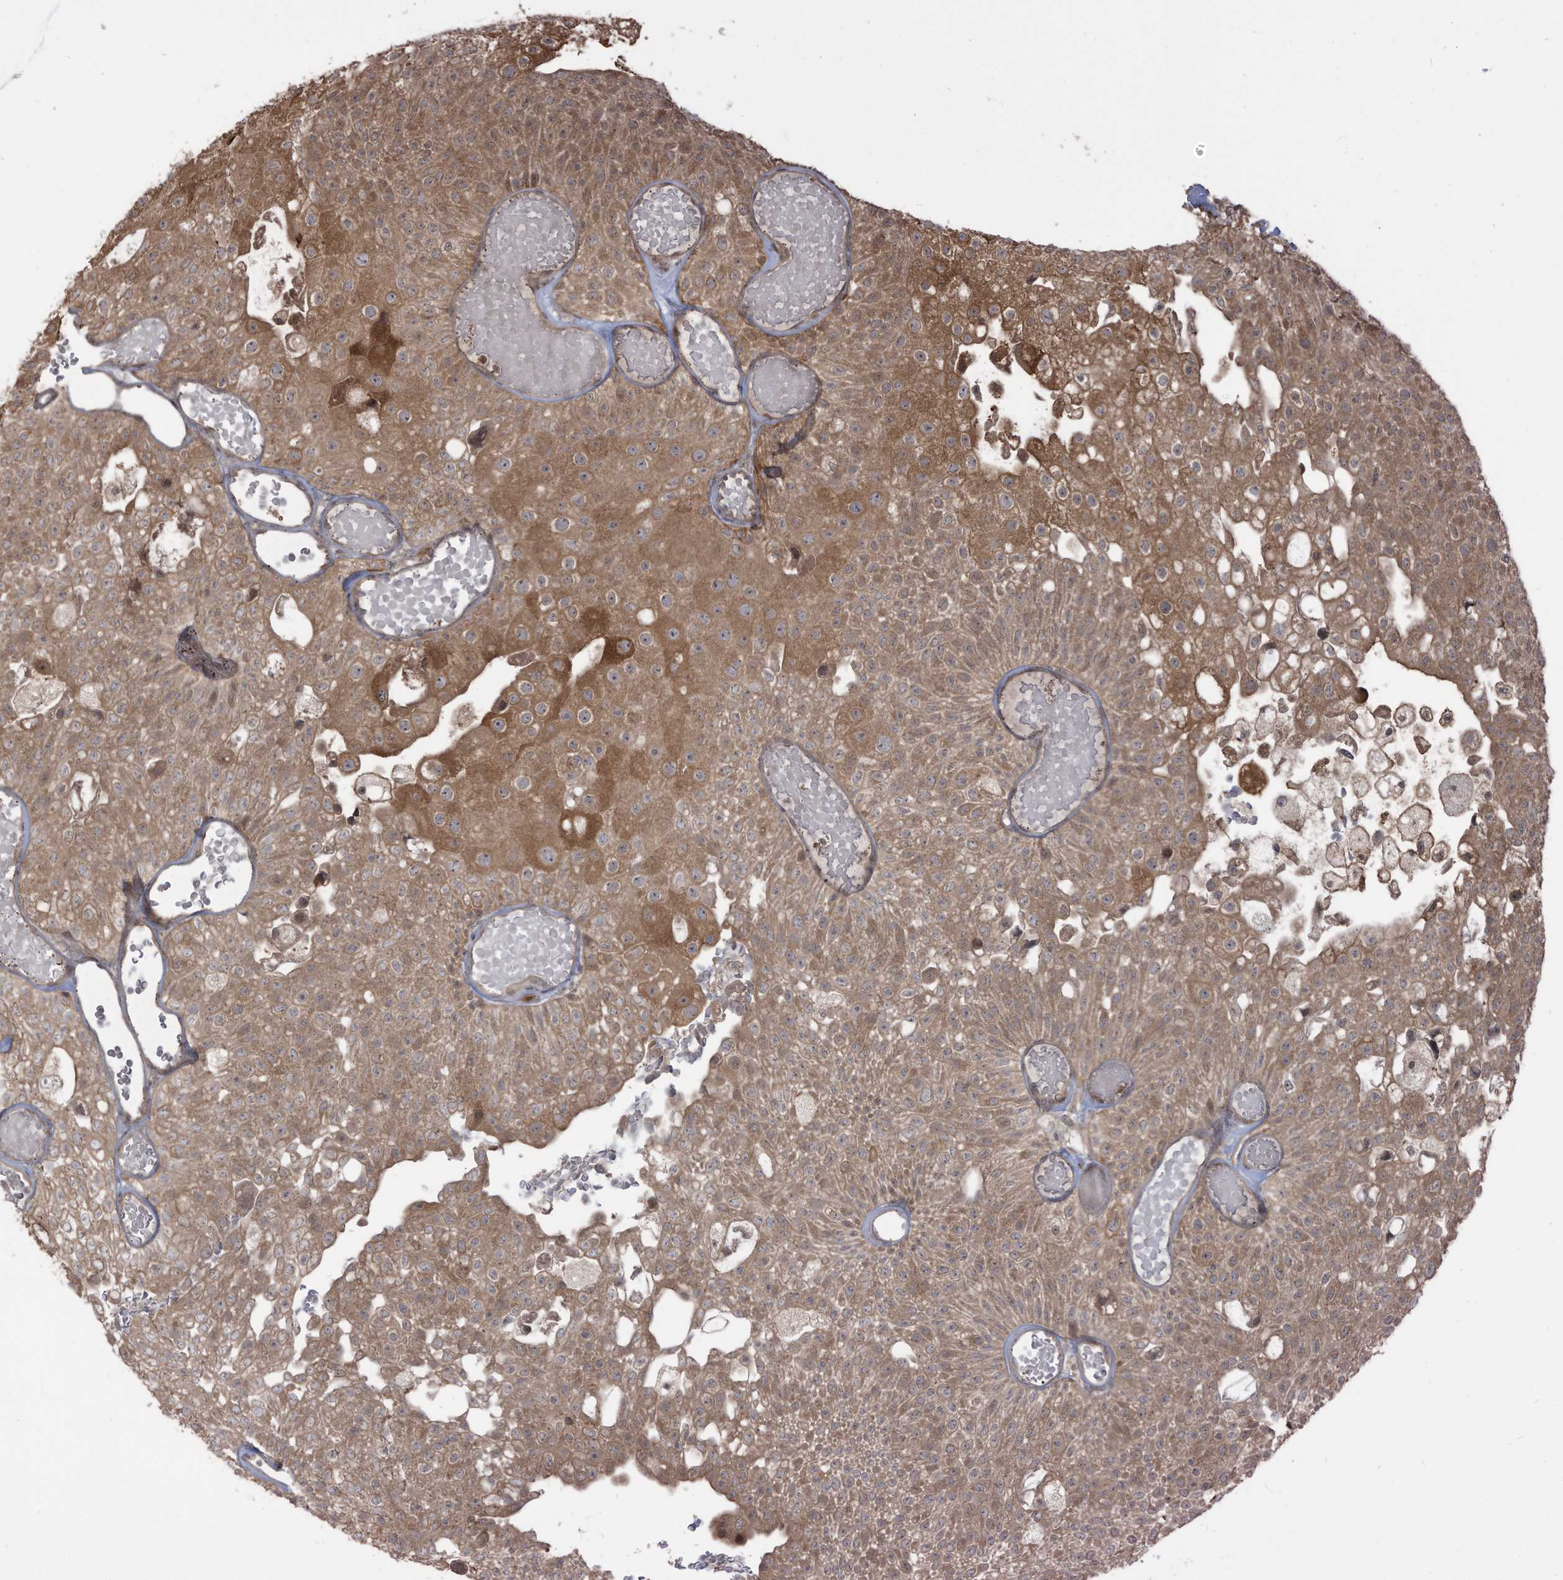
{"staining": {"intensity": "moderate", "quantity": "25%-75%", "location": "cytoplasmic/membranous"}, "tissue": "urothelial cancer", "cell_type": "Tumor cells", "image_type": "cancer", "snomed": [{"axis": "morphology", "description": "Urothelial carcinoma, Low grade"}, {"axis": "topography", "description": "Urinary bladder"}], "caption": "Immunohistochemistry (IHC) (DAB) staining of urothelial cancer reveals moderate cytoplasmic/membranous protein staining in about 25%-75% of tumor cells.", "gene": "CARF", "patient": {"sex": "male", "age": 78}}